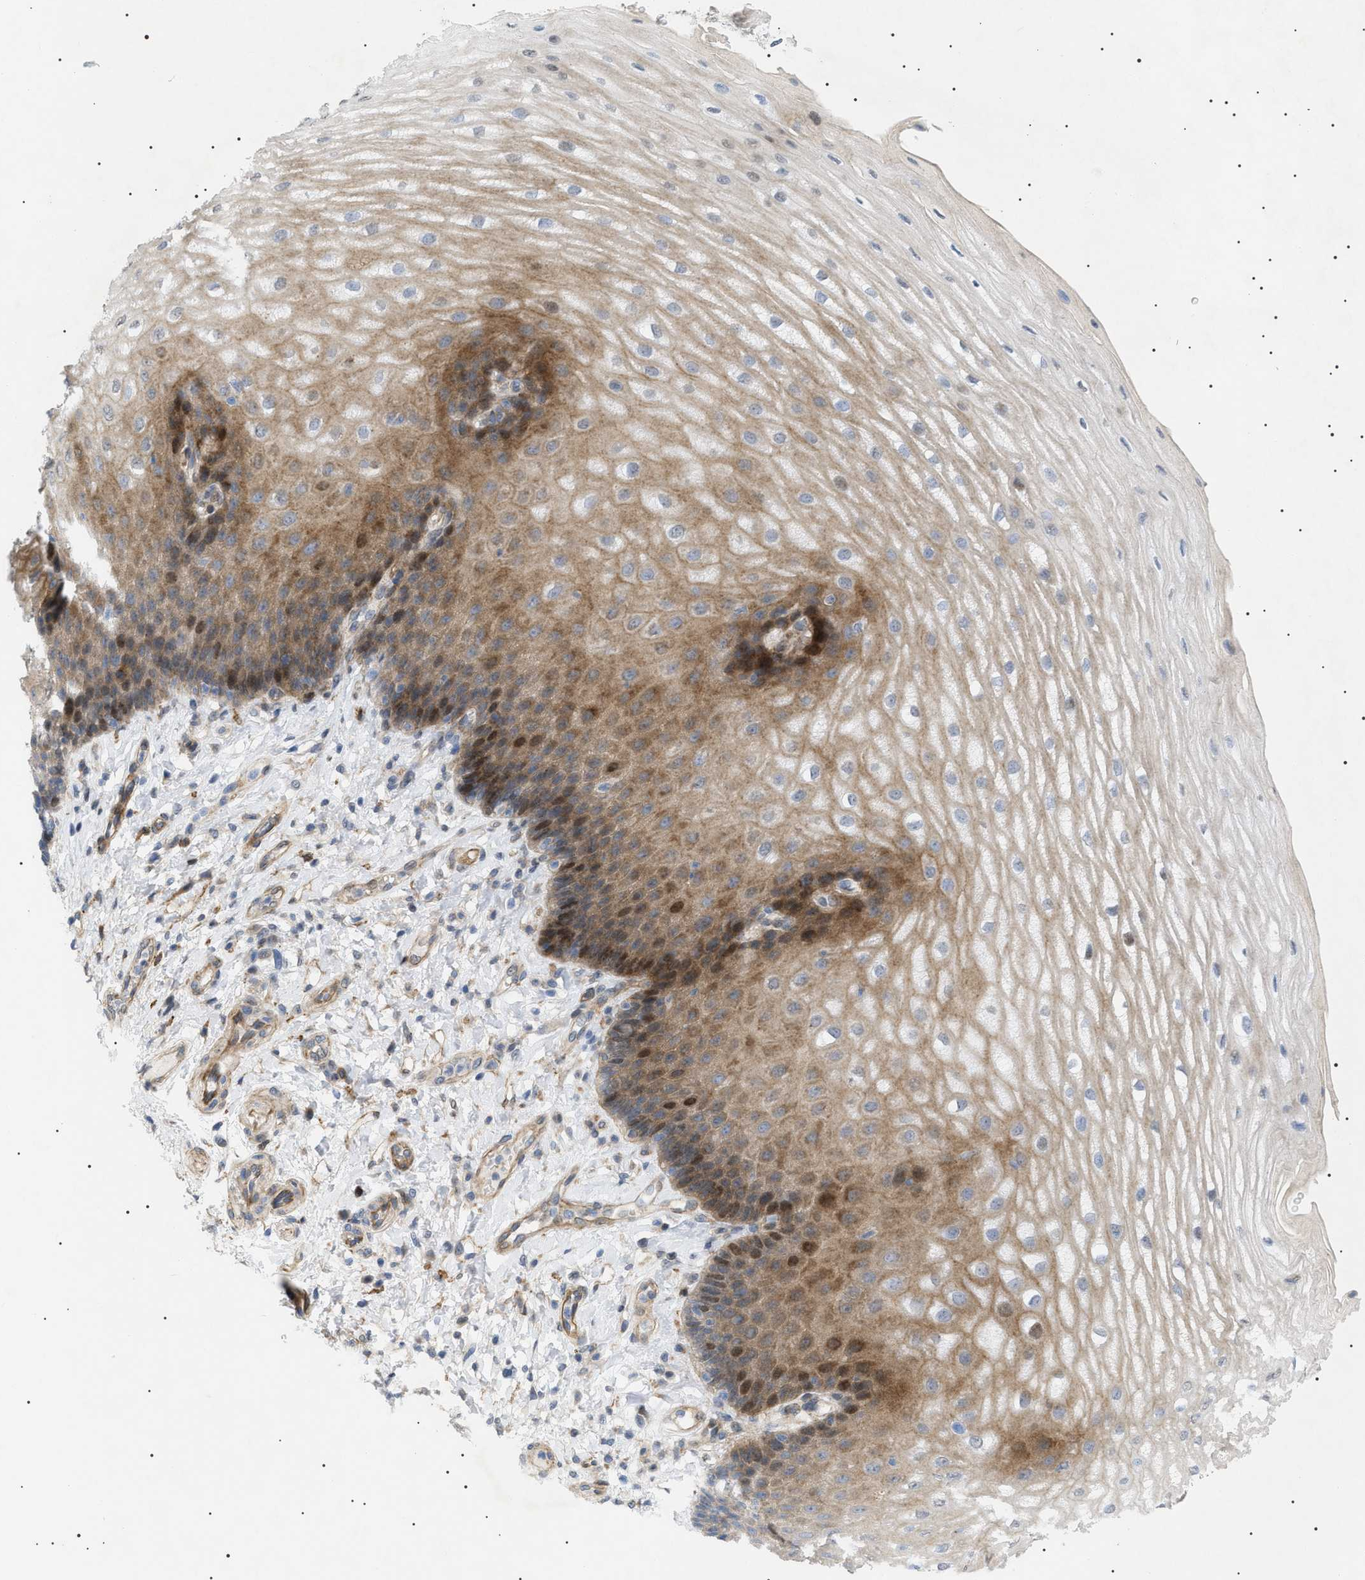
{"staining": {"intensity": "moderate", "quantity": ">75%", "location": "cytoplasmic/membranous"}, "tissue": "esophagus", "cell_type": "Squamous epithelial cells", "image_type": "normal", "snomed": [{"axis": "morphology", "description": "Normal tissue, NOS"}, {"axis": "topography", "description": "Esophagus"}], "caption": "The micrograph shows staining of normal esophagus, revealing moderate cytoplasmic/membranous protein staining (brown color) within squamous epithelial cells. (DAB IHC, brown staining for protein, blue staining for nuclei).", "gene": "SFXN5", "patient": {"sex": "male", "age": 54}}